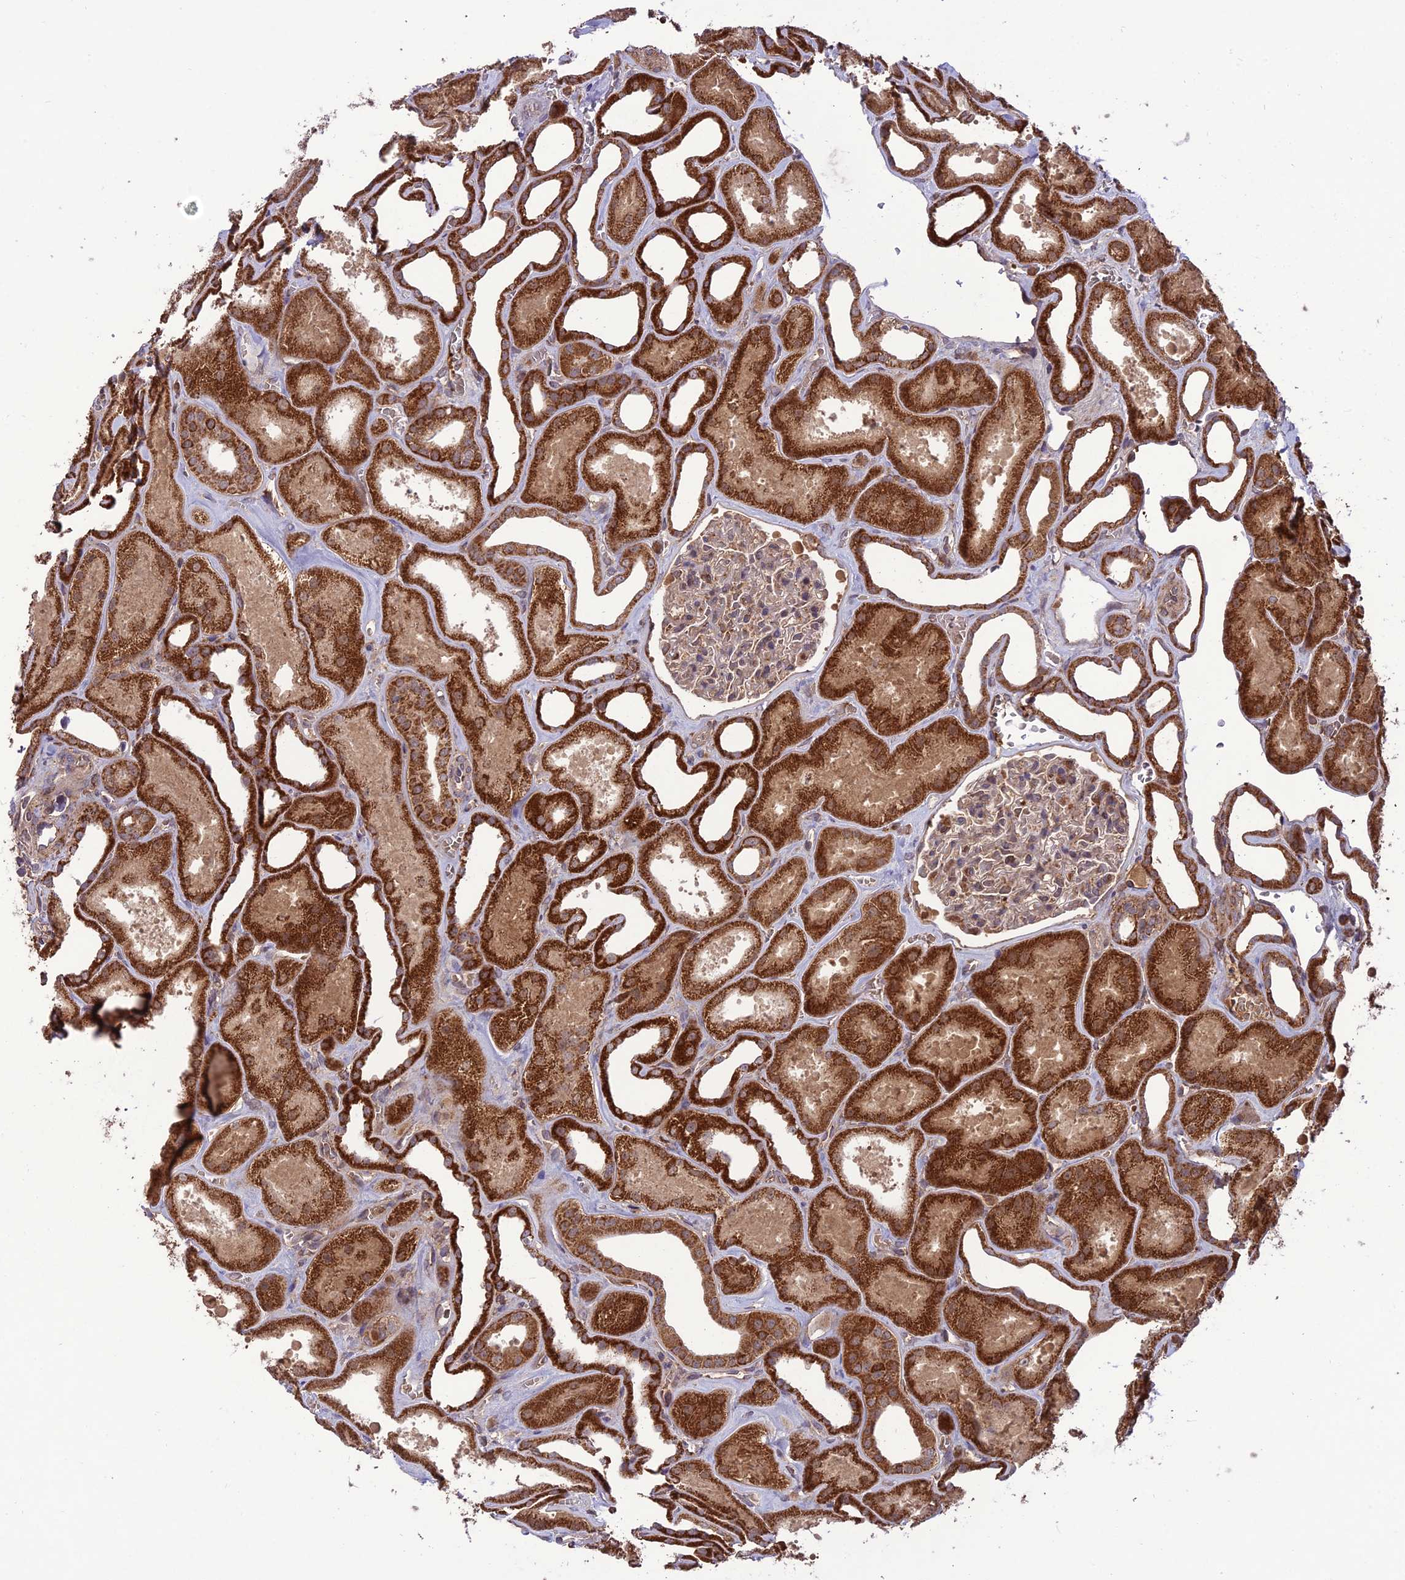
{"staining": {"intensity": "moderate", "quantity": "<25%", "location": "cytoplasmic/membranous"}, "tissue": "kidney", "cell_type": "Cells in glomeruli", "image_type": "normal", "snomed": [{"axis": "morphology", "description": "Normal tissue, NOS"}, {"axis": "morphology", "description": "Adenocarcinoma, NOS"}, {"axis": "topography", "description": "Kidney"}], "caption": "This is a micrograph of immunohistochemistry staining of normal kidney, which shows moderate staining in the cytoplasmic/membranous of cells in glomeruli.", "gene": "NDUFC1", "patient": {"sex": "female", "age": 68}}